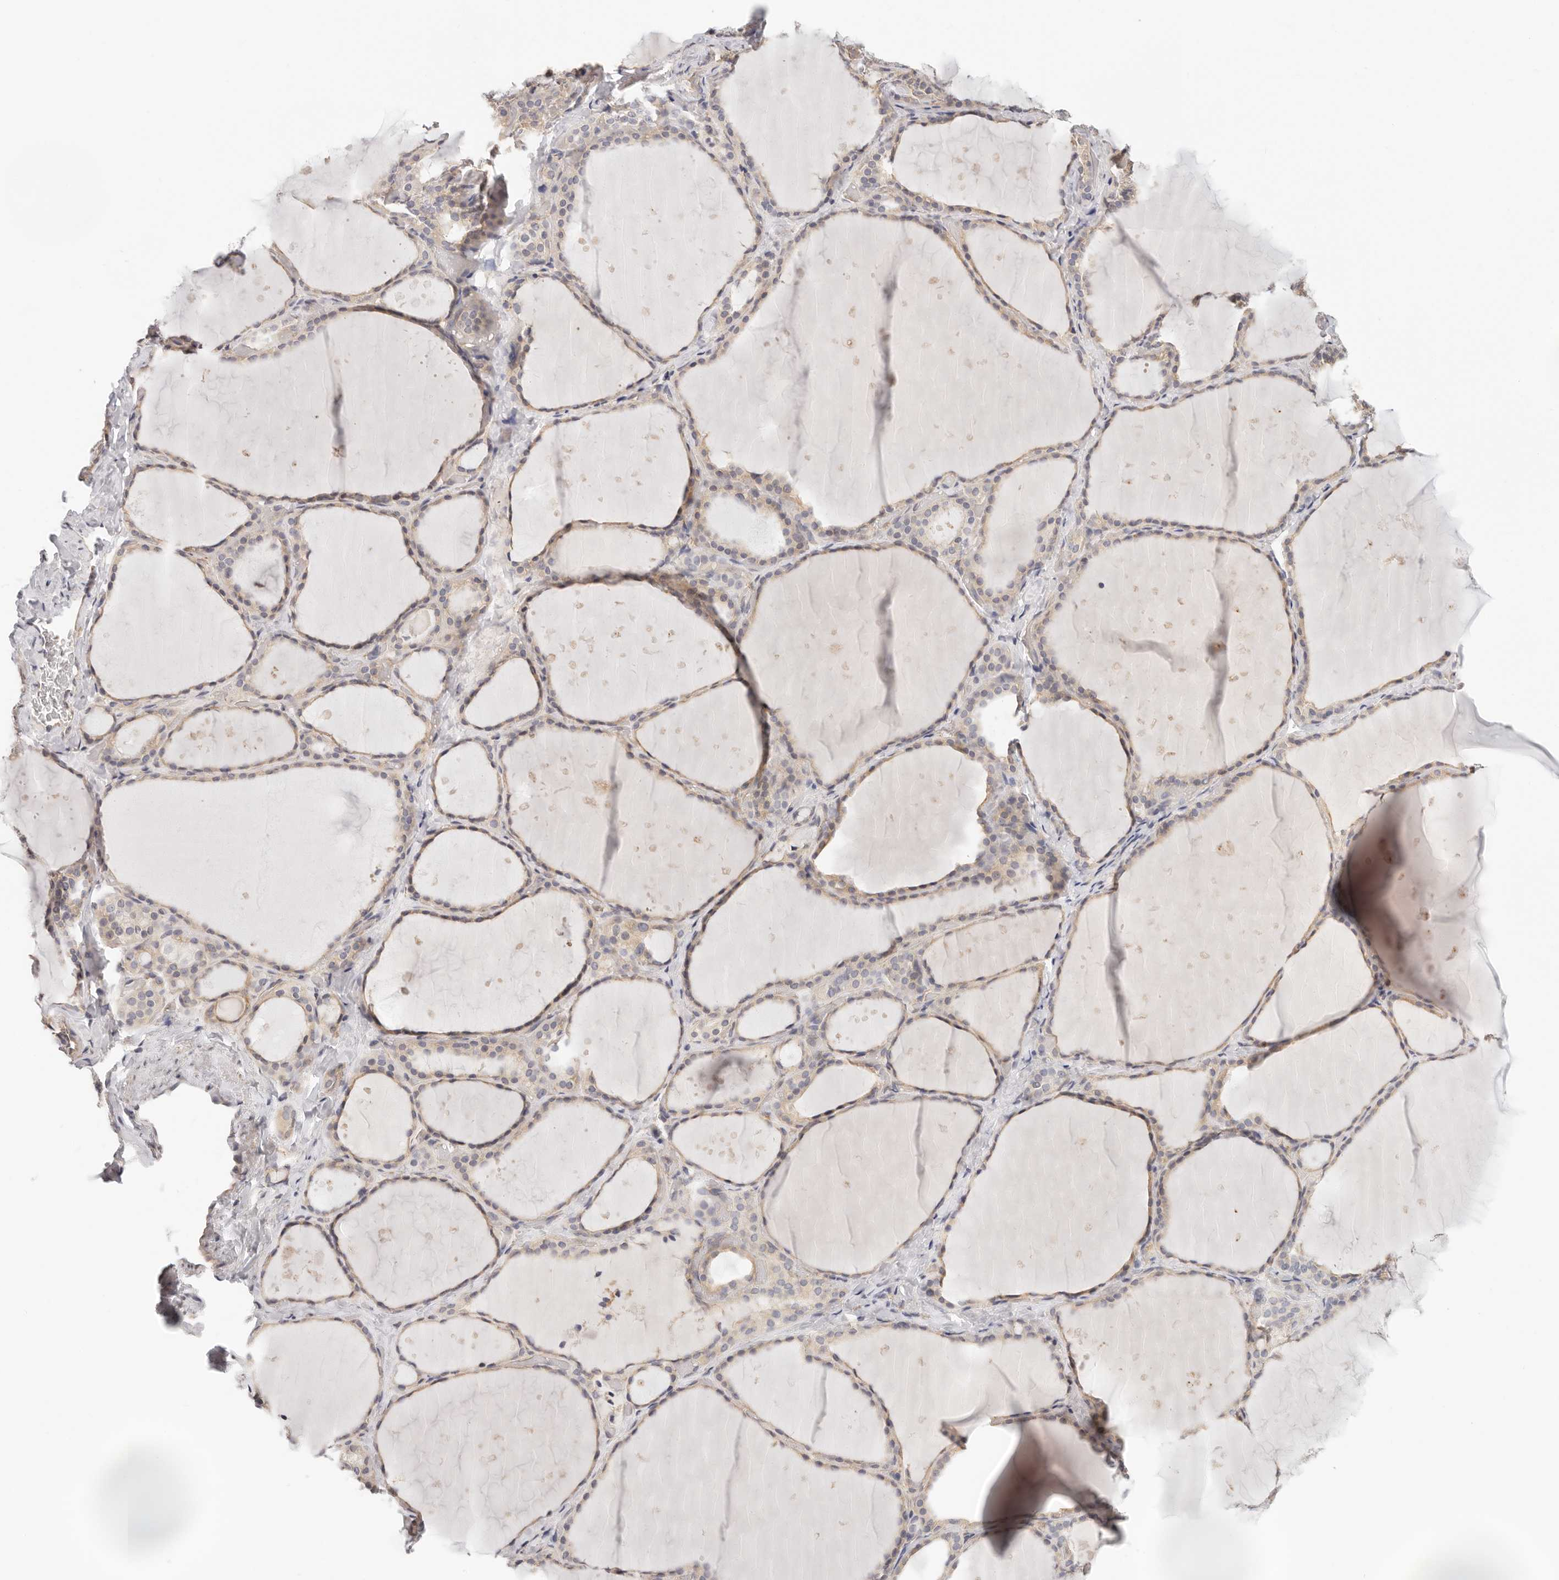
{"staining": {"intensity": "weak", "quantity": ">75%", "location": "cytoplasmic/membranous"}, "tissue": "thyroid gland", "cell_type": "Glandular cells", "image_type": "normal", "snomed": [{"axis": "morphology", "description": "Normal tissue, NOS"}, {"axis": "topography", "description": "Thyroid gland"}], "caption": "Immunohistochemistry (IHC) histopathology image of normal thyroid gland stained for a protein (brown), which demonstrates low levels of weak cytoplasmic/membranous staining in approximately >75% of glandular cells.", "gene": "AFDN", "patient": {"sex": "female", "age": 44}}